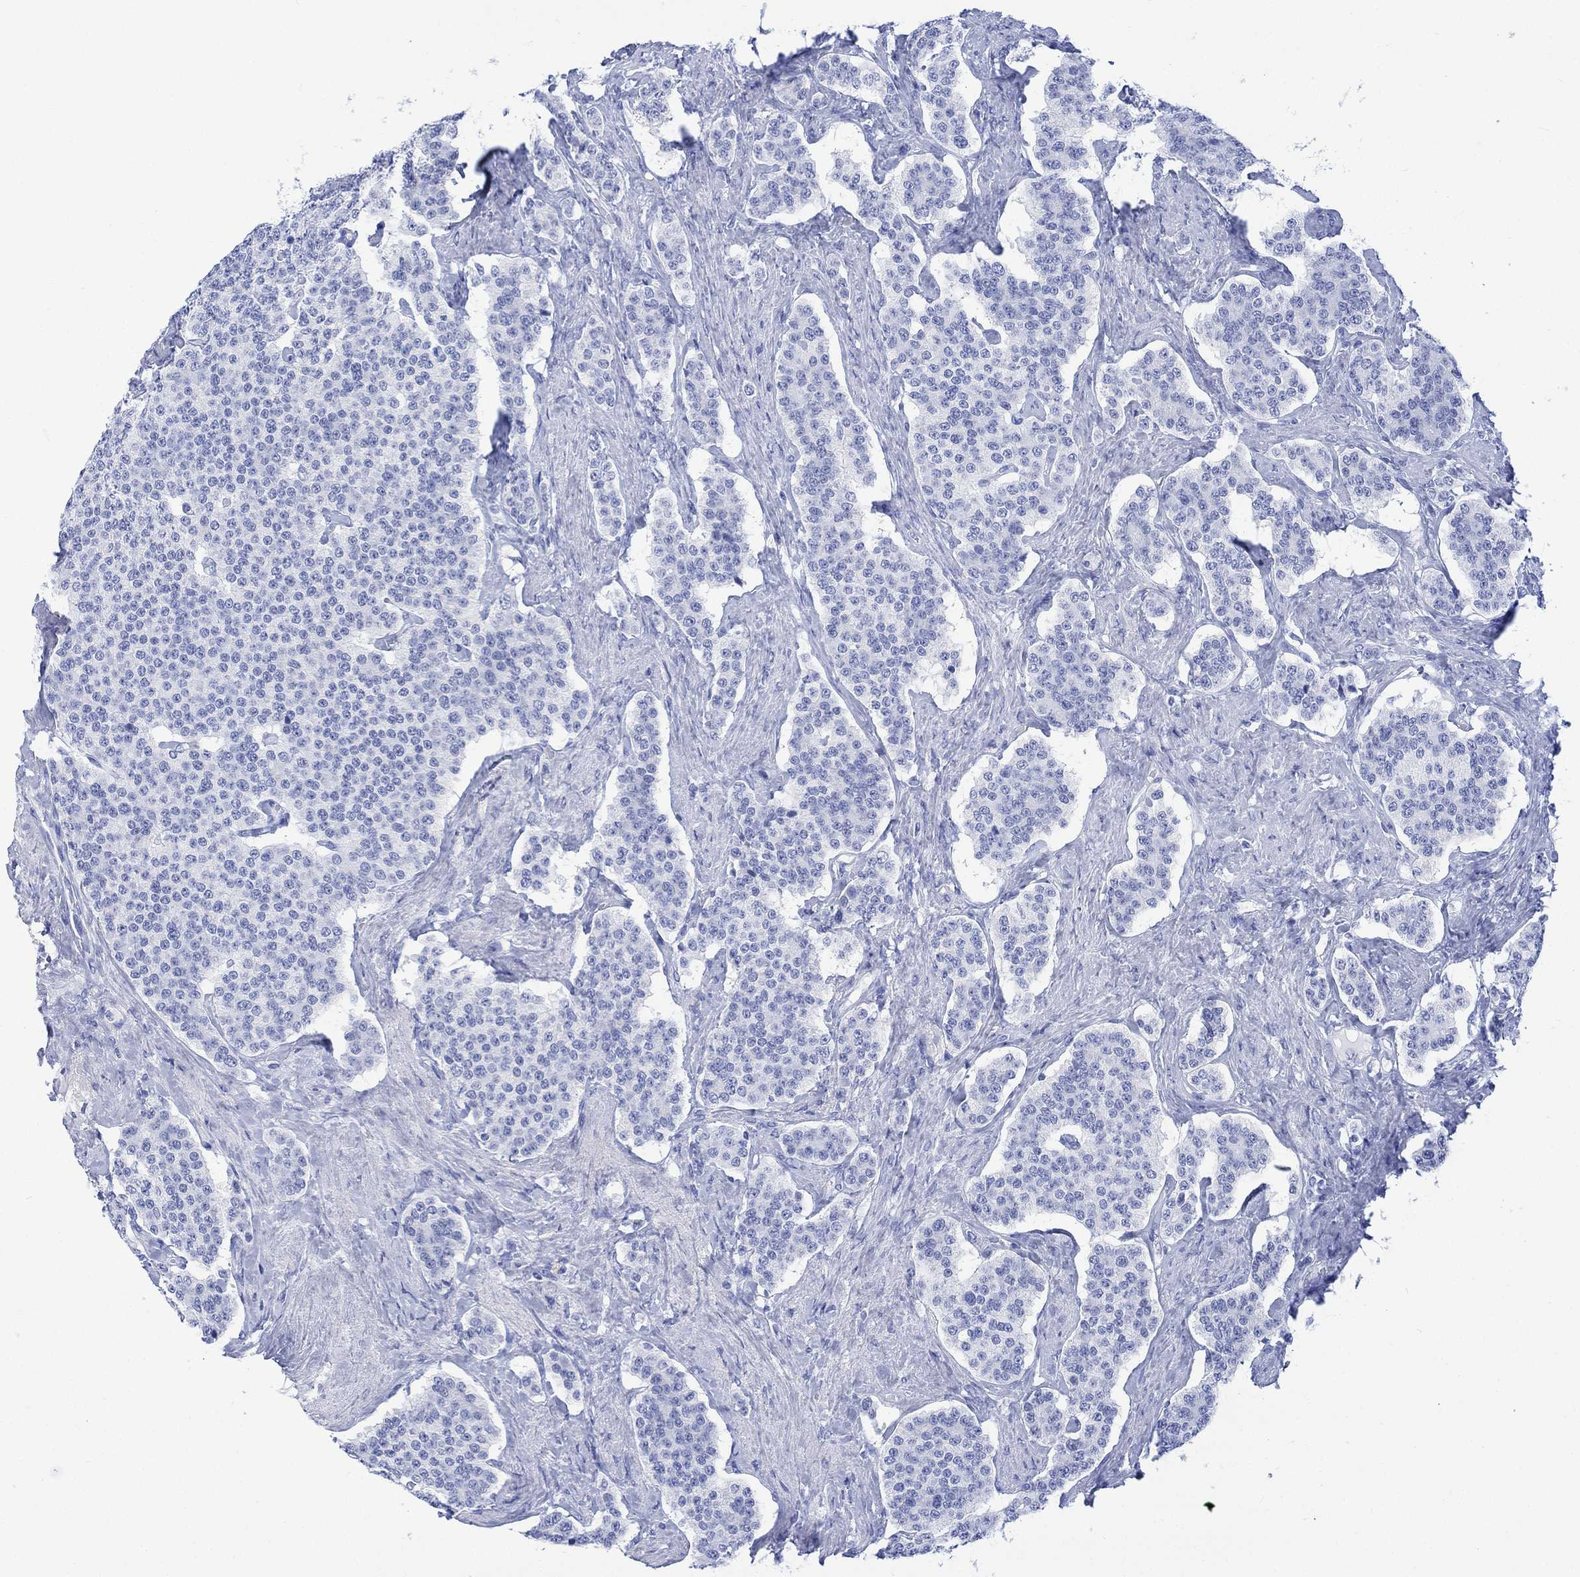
{"staining": {"intensity": "negative", "quantity": "none", "location": "none"}, "tissue": "carcinoid", "cell_type": "Tumor cells", "image_type": "cancer", "snomed": [{"axis": "morphology", "description": "Carcinoid, malignant, NOS"}, {"axis": "topography", "description": "Small intestine"}], "caption": "This is a photomicrograph of immunohistochemistry (IHC) staining of carcinoid (malignant), which shows no staining in tumor cells.", "gene": "CELF4", "patient": {"sex": "female", "age": 58}}